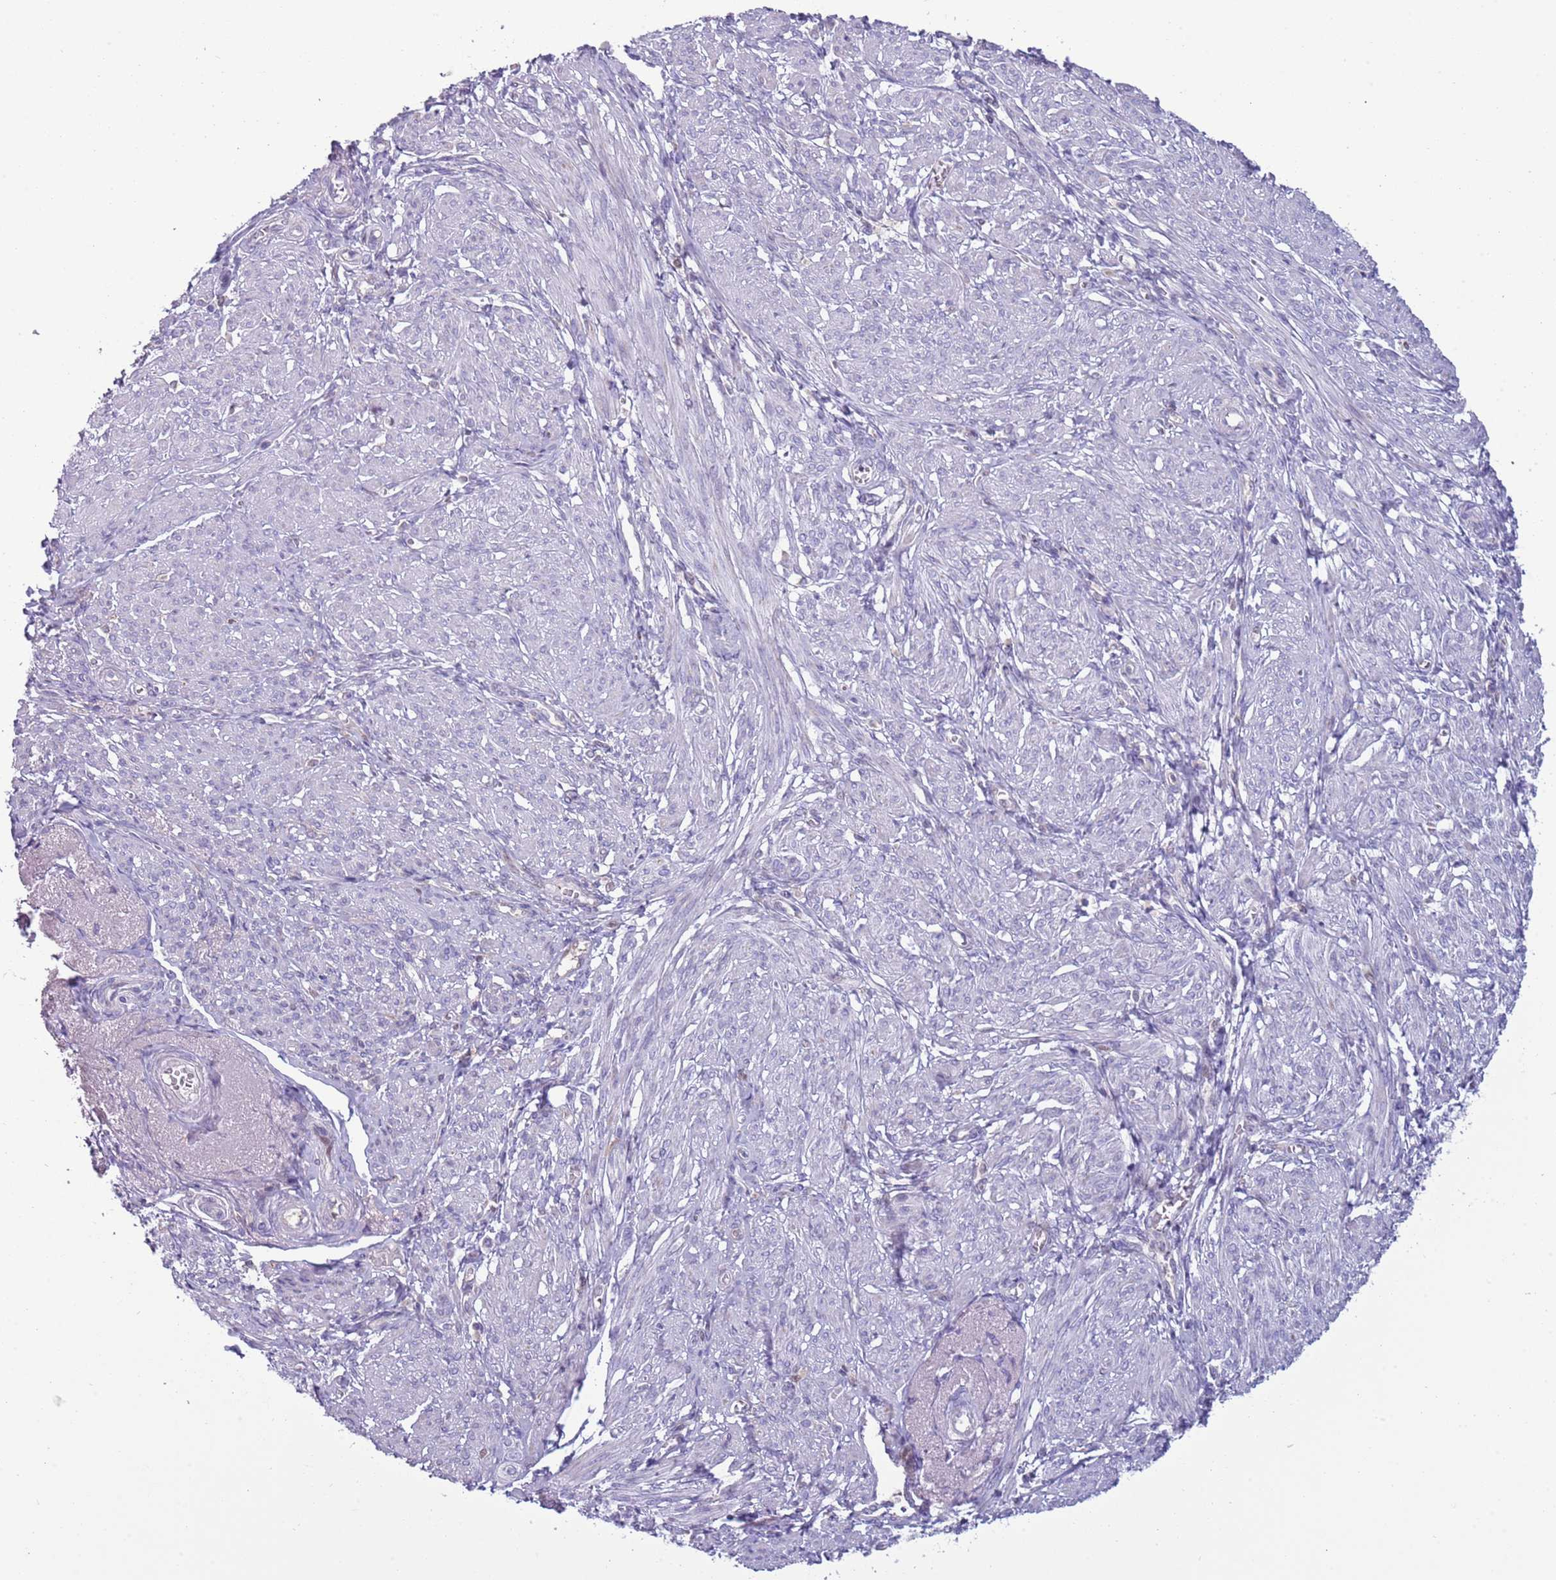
{"staining": {"intensity": "negative", "quantity": "none", "location": "none"}, "tissue": "smooth muscle", "cell_type": "Smooth muscle cells", "image_type": "normal", "snomed": [{"axis": "morphology", "description": "Normal tissue, NOS"}, {"axis": "topography", "description": "Smooth muscle"}], "caption": "IHC micrograph of normal smooth muscle: human smooth muscle stained with DAB (3,3'-diaminobenzidine) displays no significant protein expression in smooth muscle cells. (Brightfield microscopy of DAB immunohistochemistry (IHC) at high magnification).", "gene": "NBPF4", "patient": {"sex": "female", "age": 39}}